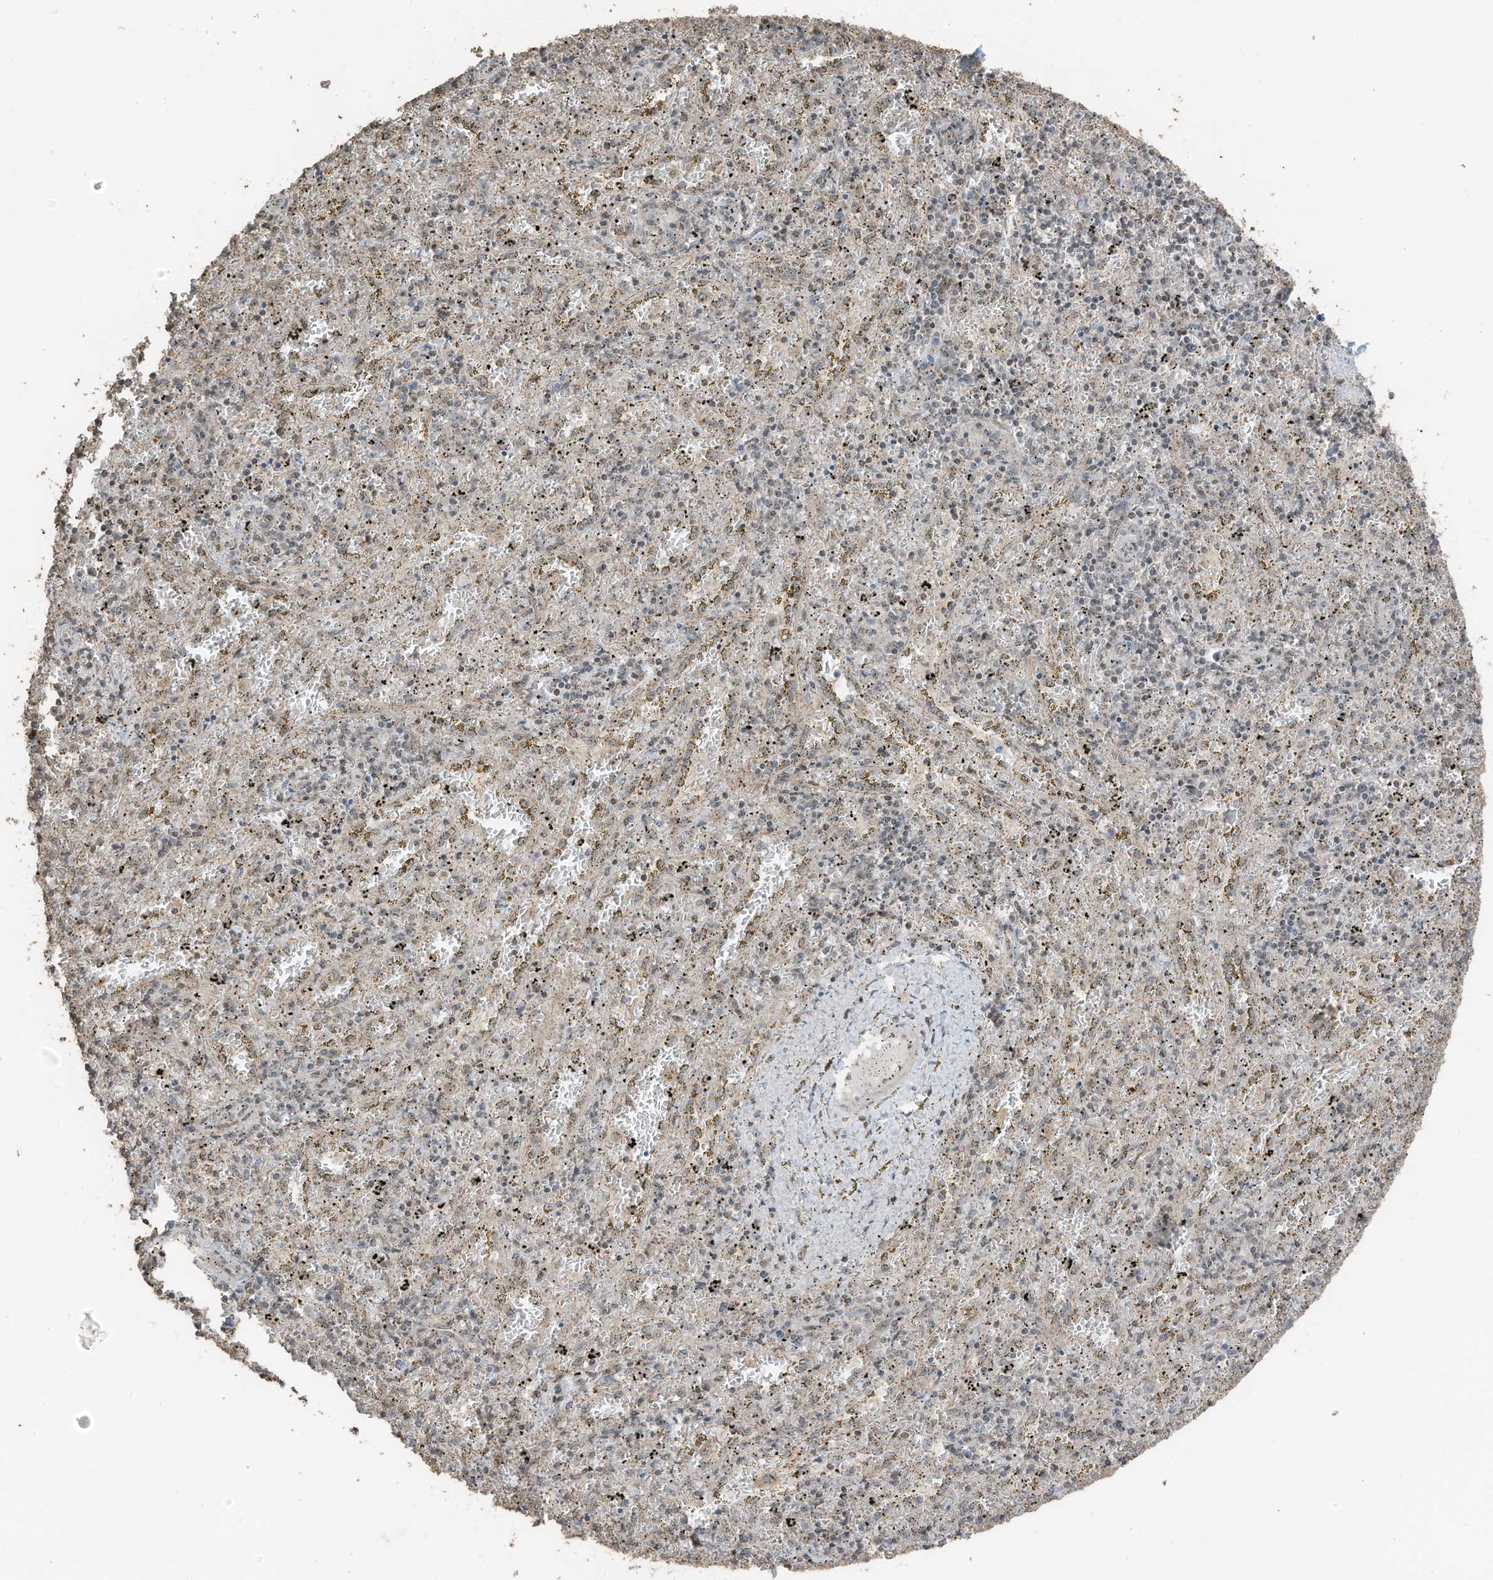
{"staining": {"intensity": "moderate", "quantity": "25%-75%", "location": "nuclear"}, "tissue": "spleen", "cell_type": "Cells in red pulp", "image_type": "normal", "snomed": [{"axis": "morphology", "description": "Normal tissue, NOS"}, {"axis": "topography", "description": "Spleen"}], "caption": "Moderate nuclear expression for a protein is identified in approximately 25%-75% of cells in red pulp of unremarkable spleen using immunohistochemistry.", "gene": "UTP3", "patient": {"sex": "male", "age": 11}}